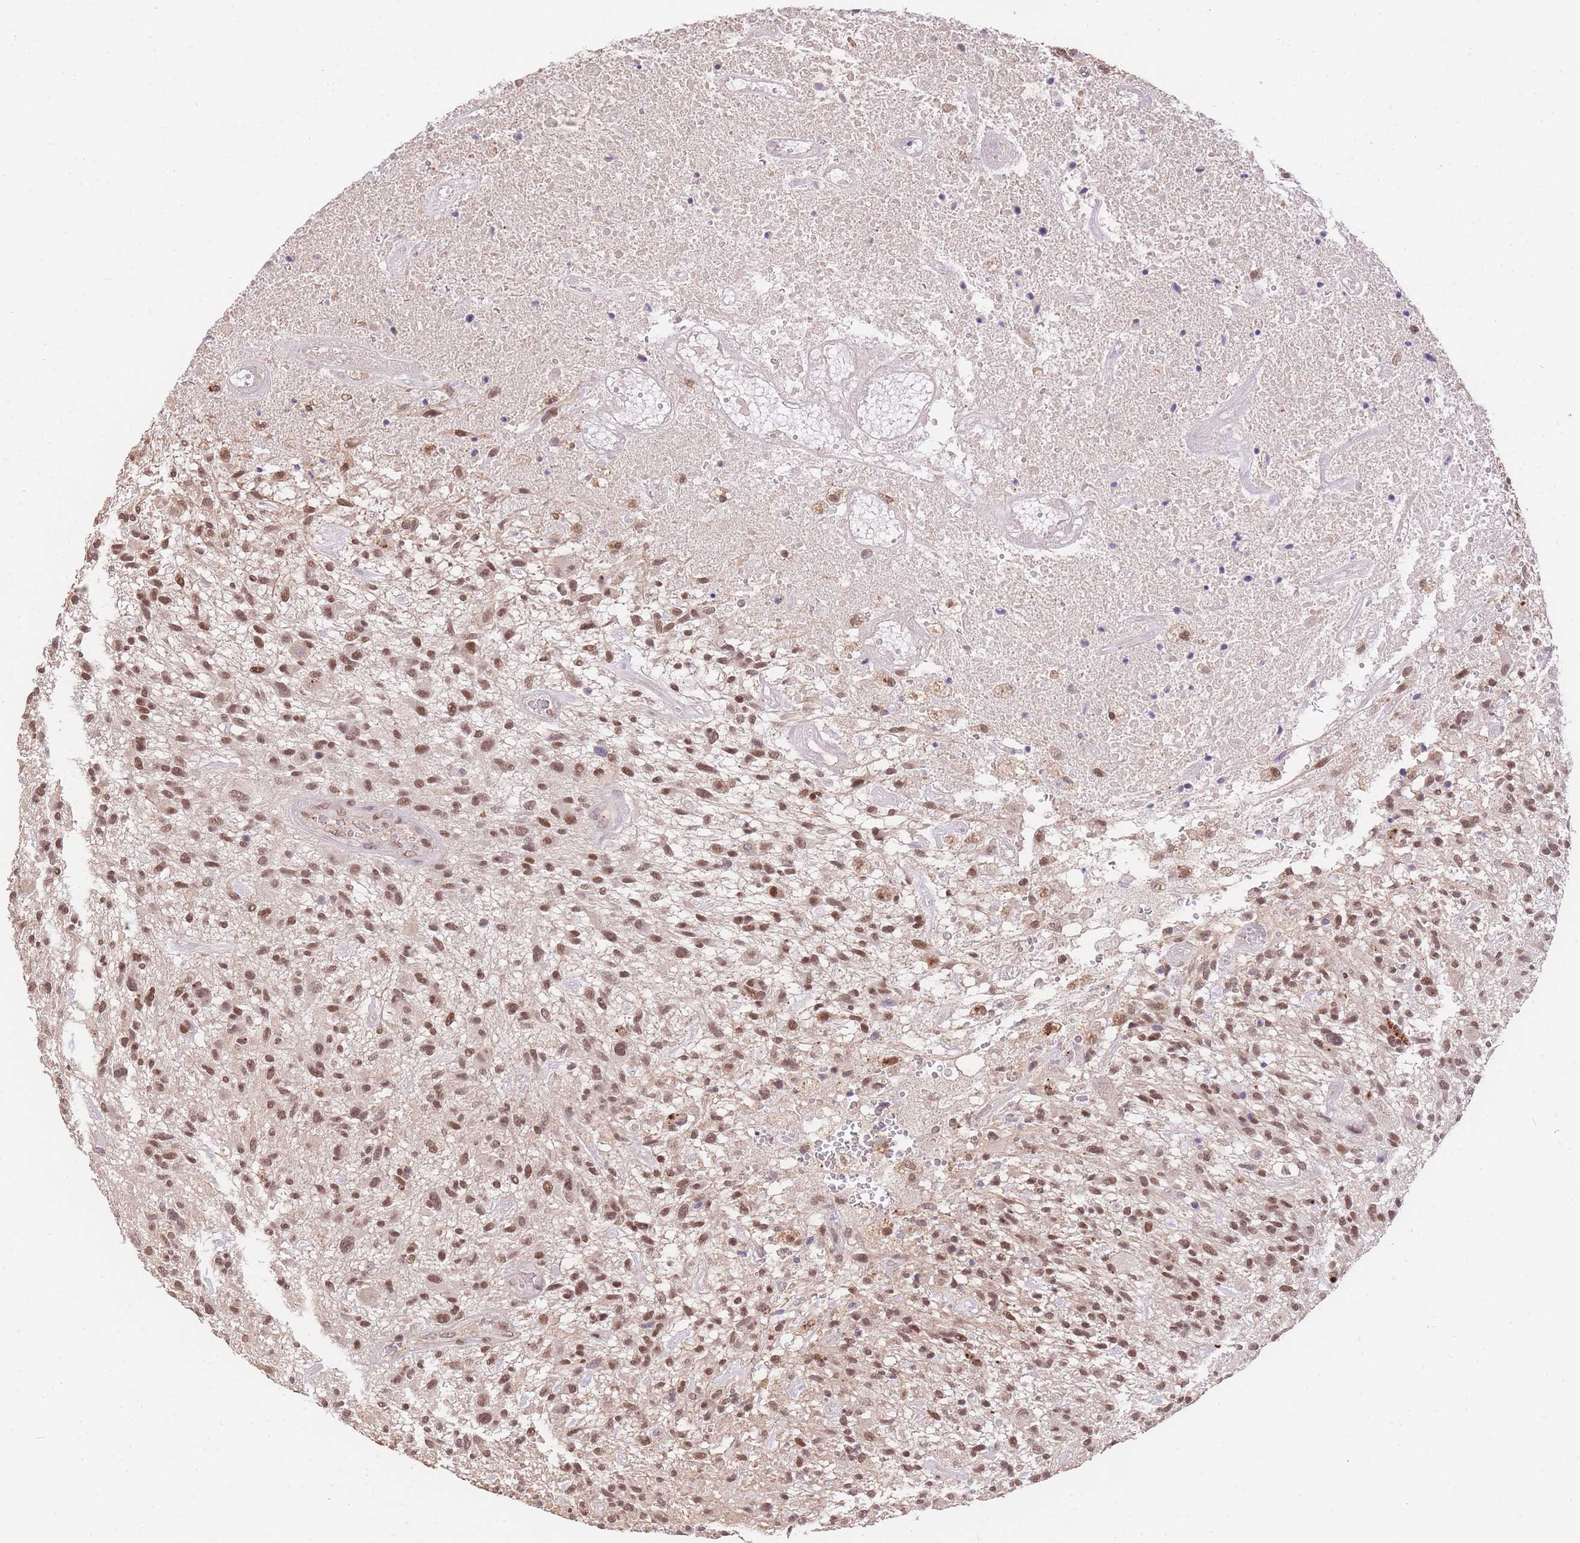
{"staining": {"intensity": "moderate", "quantity": ">75%", "location": "nuclear"}, "tissue": "glioma", "cell_type": "Tumor cells", "image_type": "cancer", "snomed": [{"axis": "morphology", "description": "Glioma, malignant, High grade"}, {"axis": "topography", "description": "Brain"}], "caption": "Immunohistochemical staining of human glioma exhibits moderate nuclear protein staining in approximately >75% of tumor cells.", "gene": "UBXN7", "patient": {"sex": "male", "age": 47}}